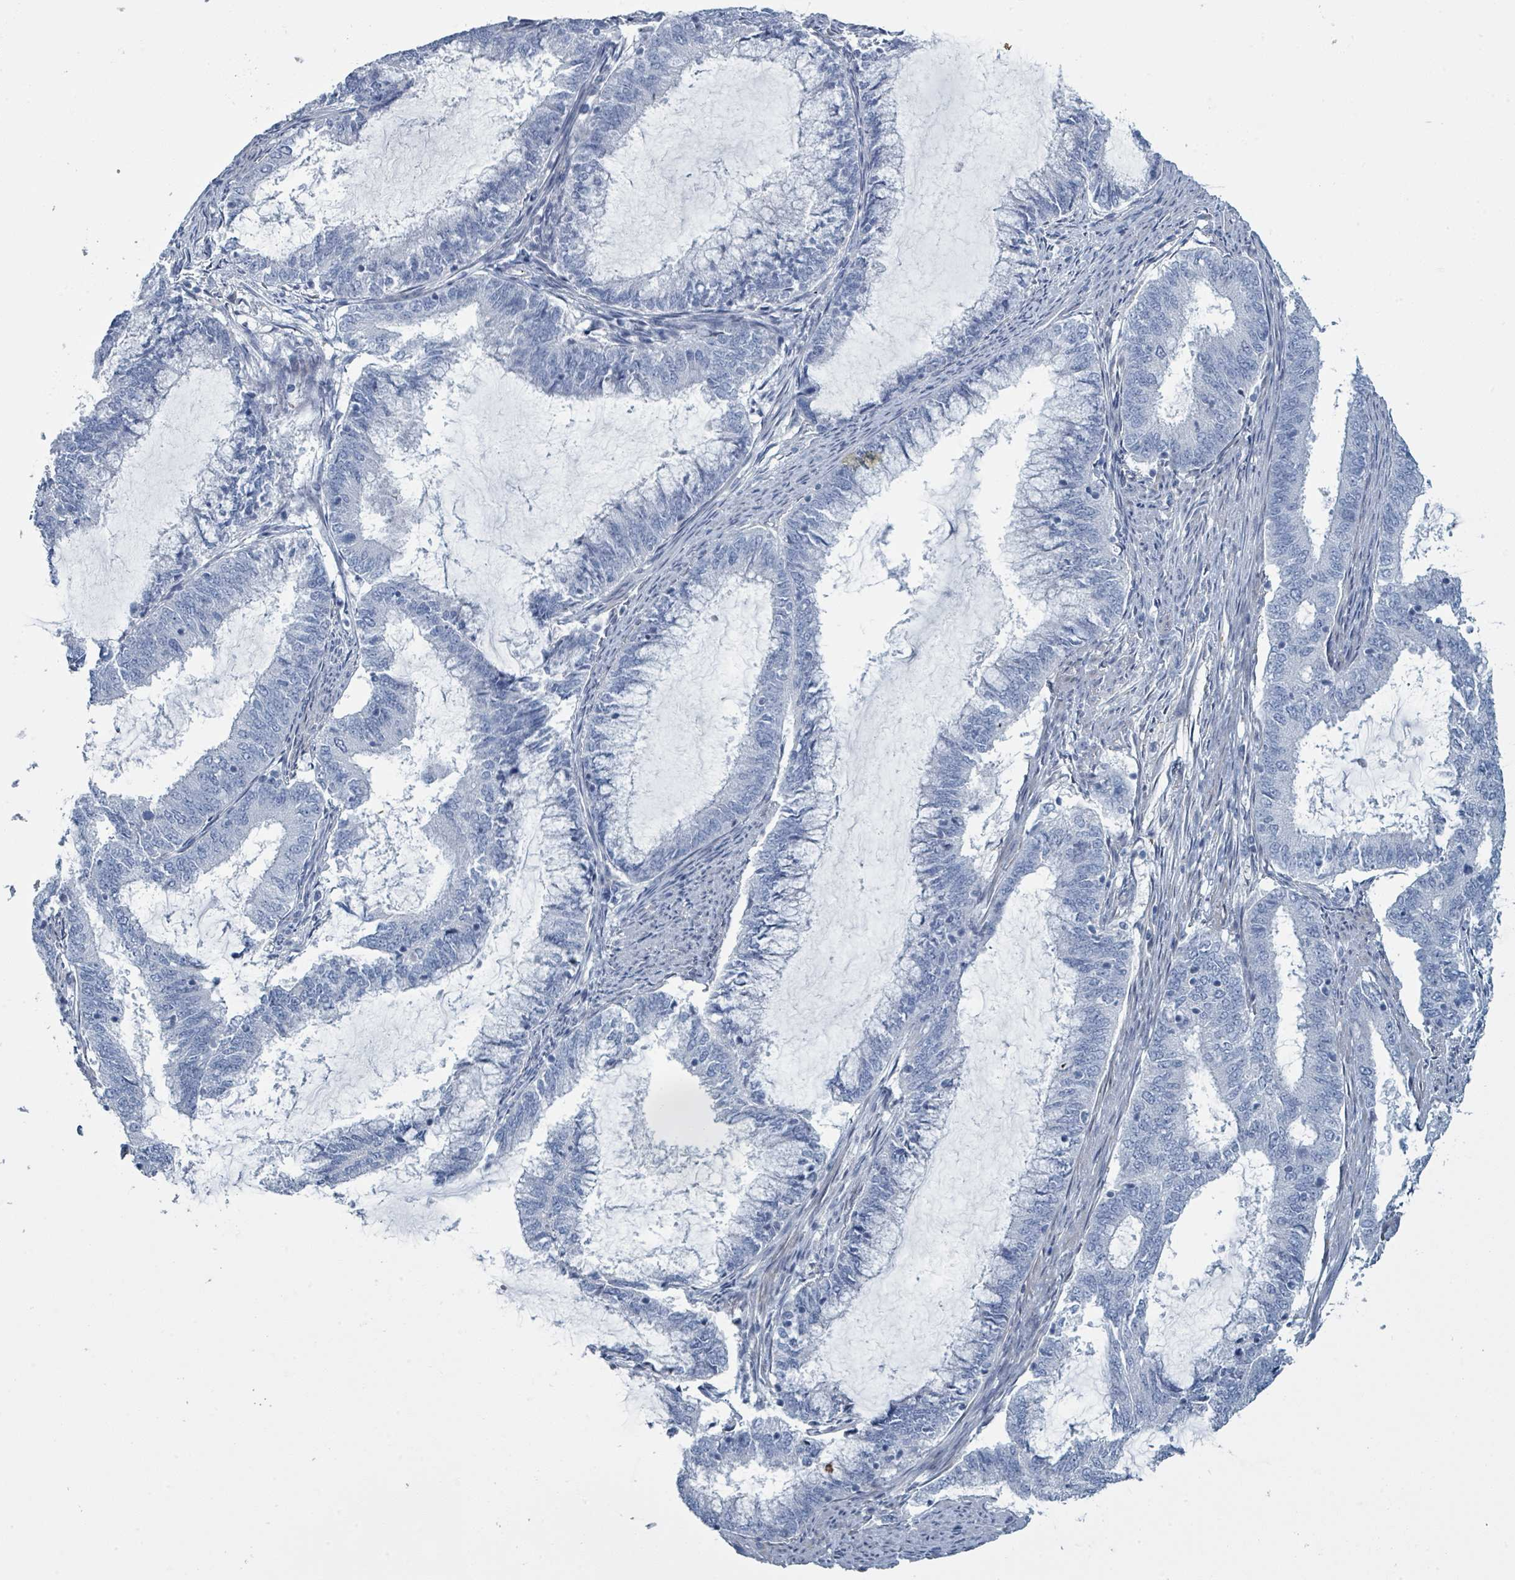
{"staining": {"intensity": "negative", "quantity": "none", "location": "none"}, "tissue": "endometrial cancer", "cell_type": "Tumor cells", "image_type": "cancer", "snomed": [{"axis": "morphology", "description": "Adenocarcinoma, NOS"}, {"axis": "topography", "description": "Endometrium"}], "caption": "The immunohistochemistry (IHC) micrograph has no significant staining in tumor cells of endometrial cancer tissue. (DAB immunohistochemistry (IHC) visualized using brightfield microscopy, high magnification).", "gene": "RAB33B", "patient": {"sex": "female", "age": 51}}